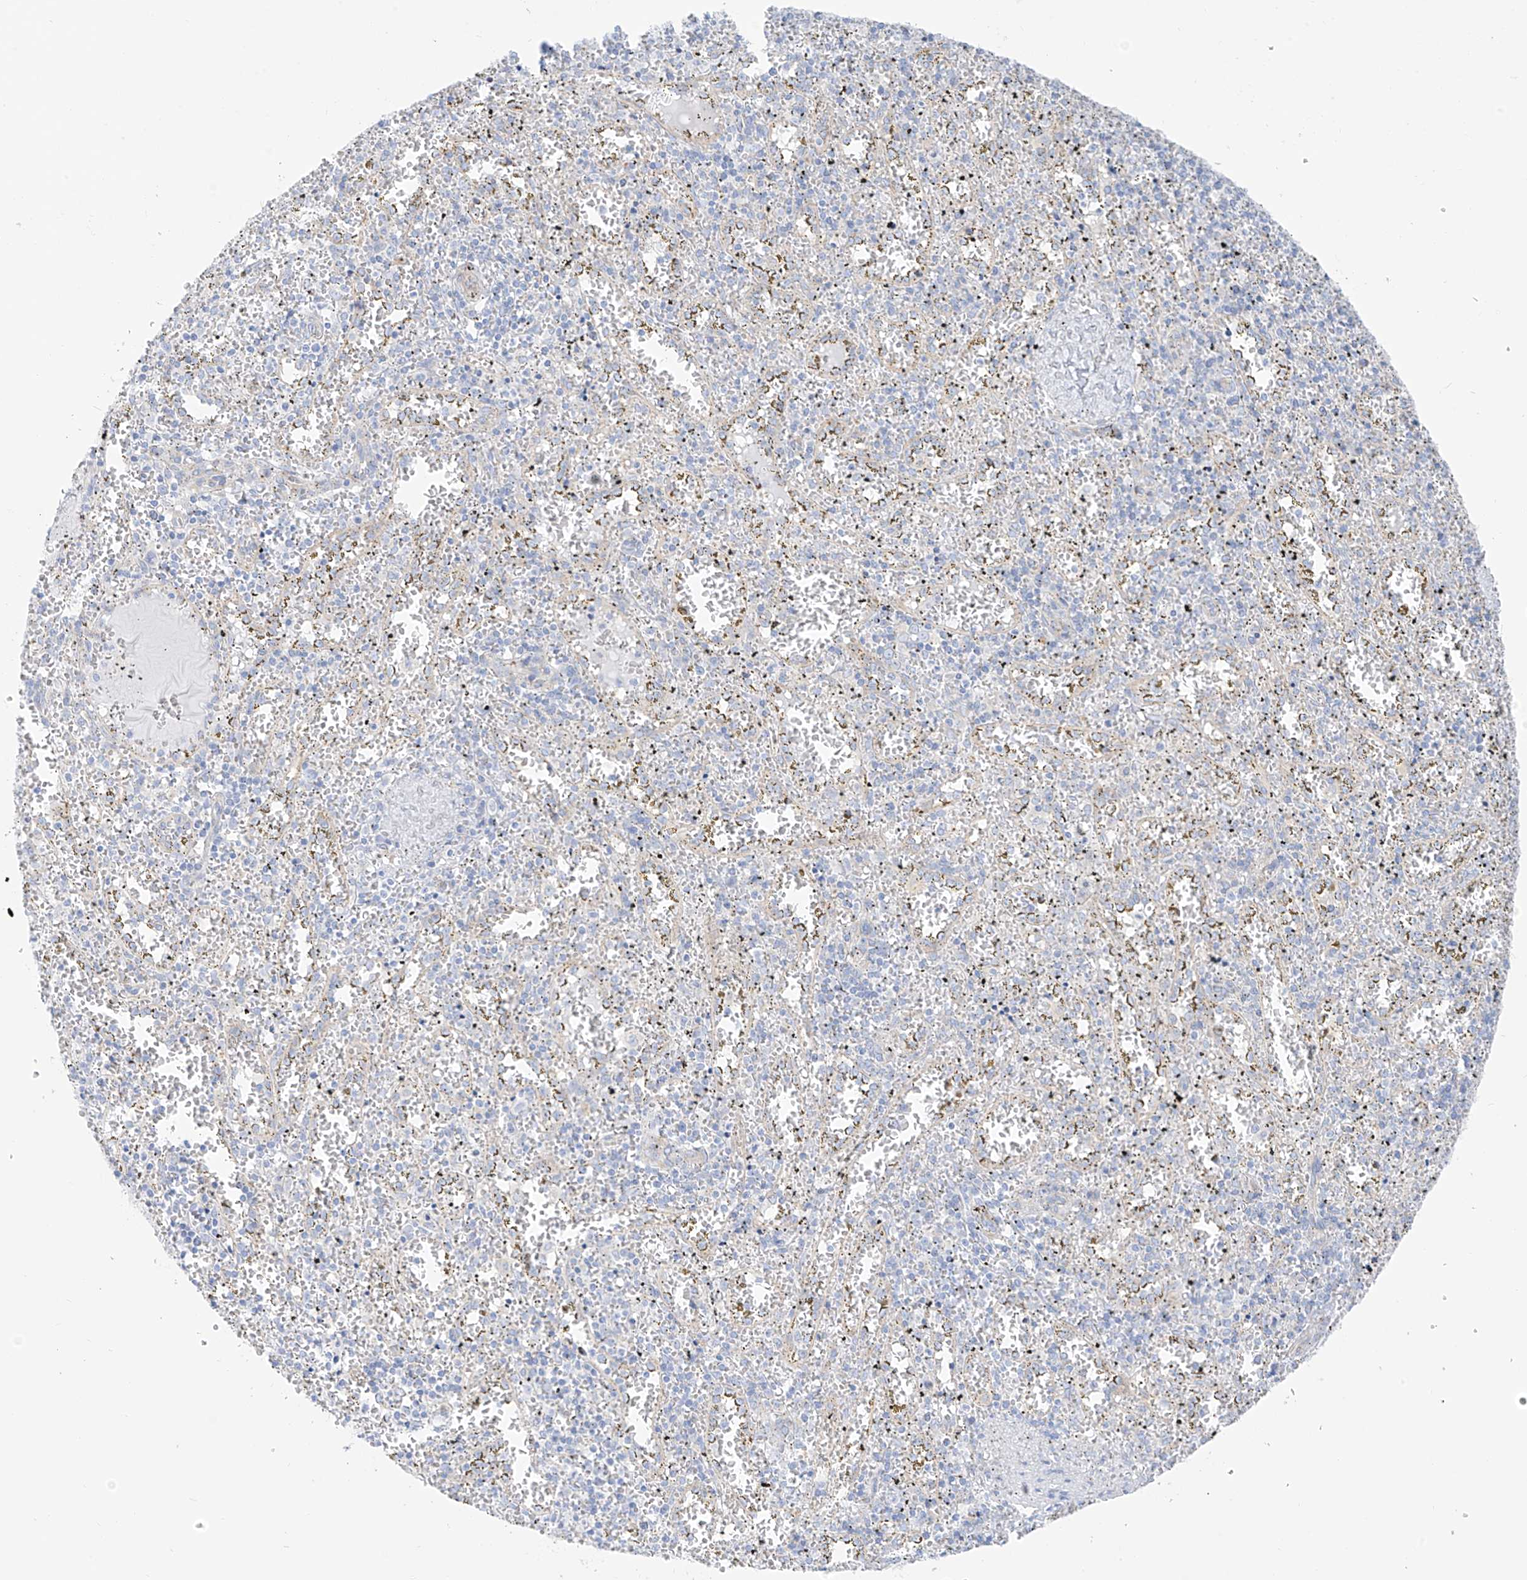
{"staining": {"intensity": "negative", "quantity": "none", "location": "none"}, "tissue": "spleen", "cell_type": "Cells in red pulp", "image_type": "normal", "snomed": [{"axis": "morphology", "description": "Normal tissue, NOS"}, {"axis": "topography", "description": "Spleen"}], "caption": "Immunohistochemistry (IHC) image of benign spleen: human spleen stained with DAB reveals no significant protein positivity in cells in red pulp. (Stains: DAB IHC with hematoxylin counter stain, Microscopy: brightfield microscopy at high magnification).", "gene": "RCN2", "patient": {"sex": "male", "age": 11}}